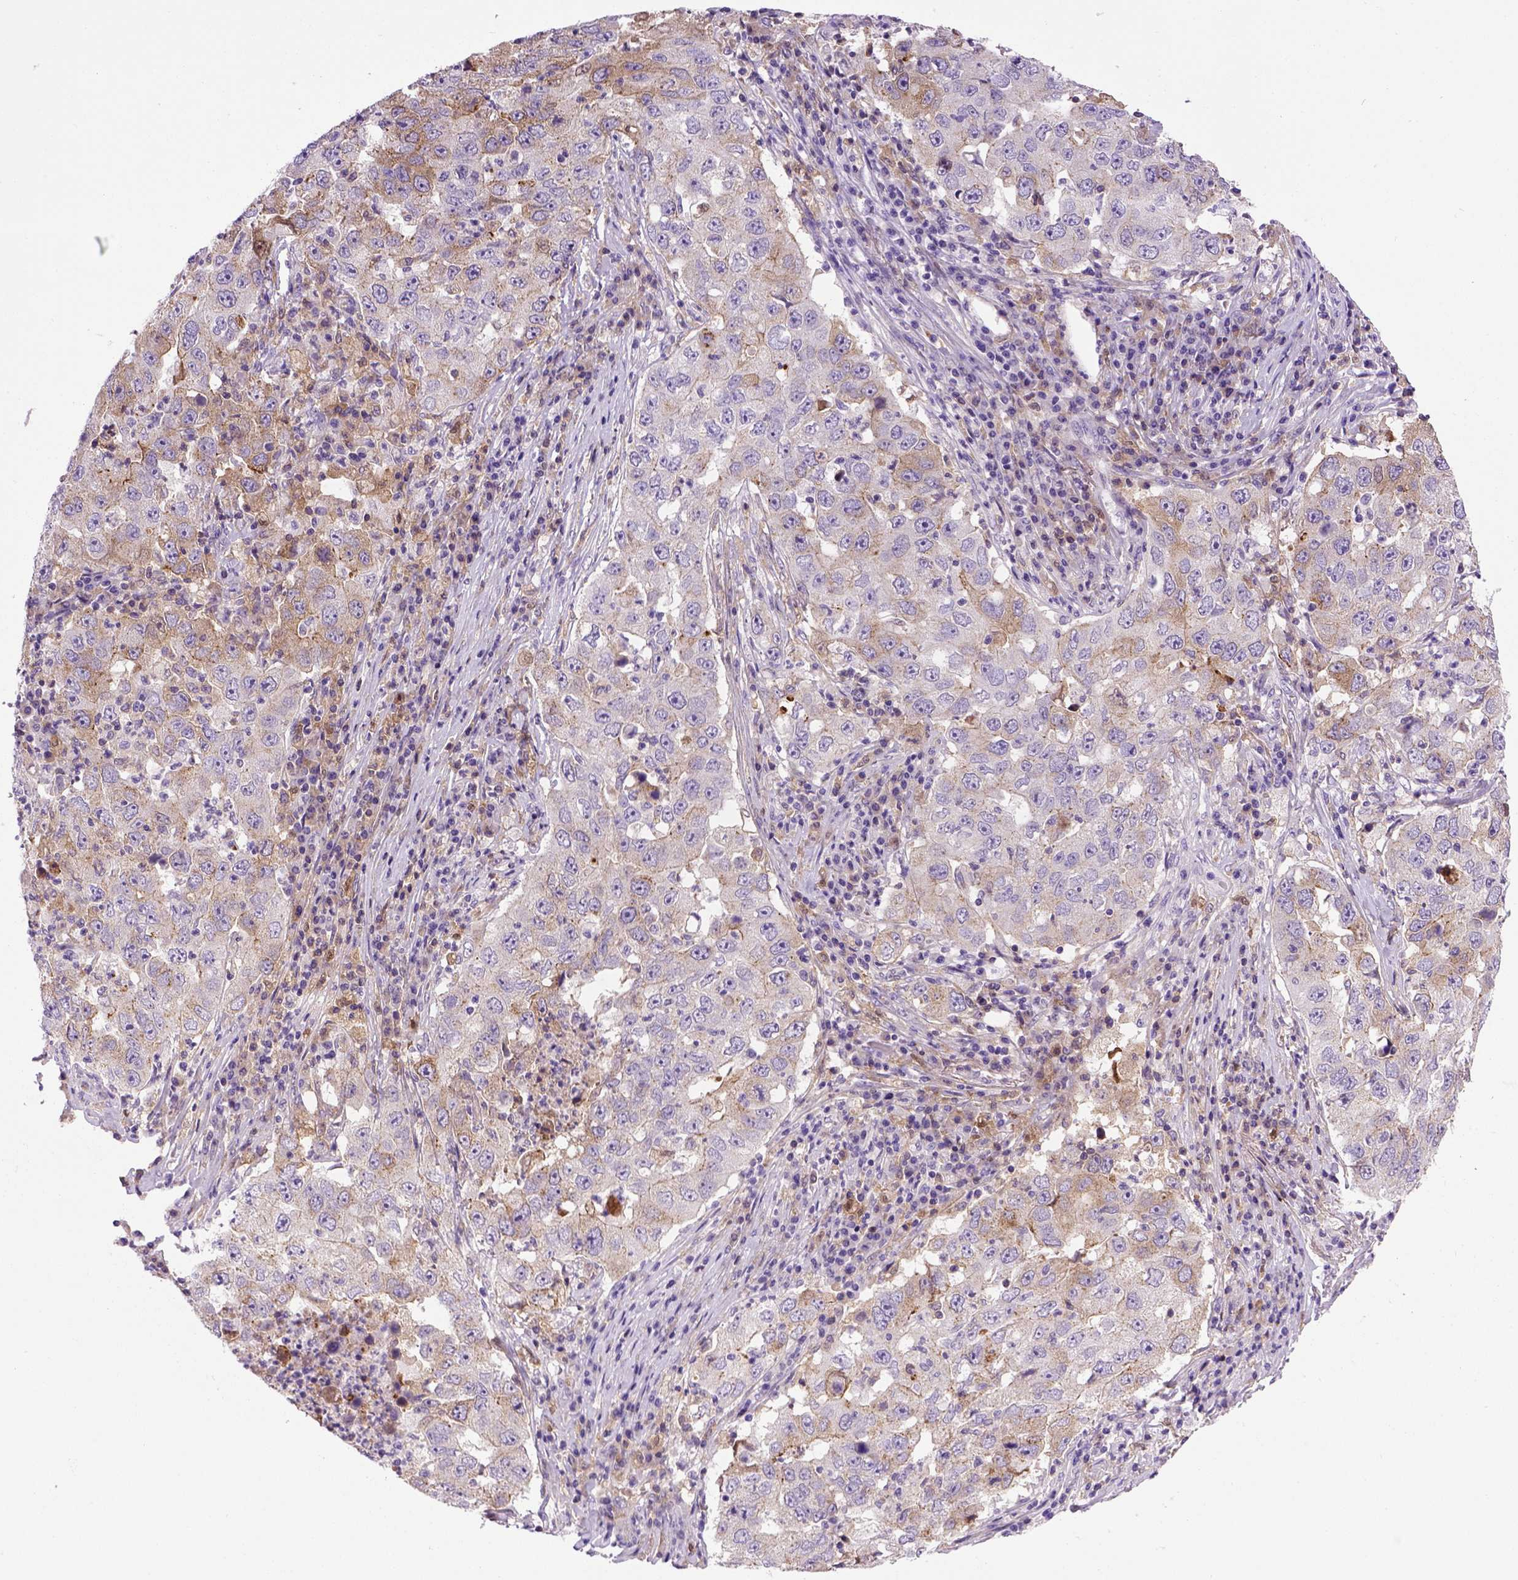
{"staining": {"intensity": "weak", "quantity": "<25%", "location": "cytoplasmic/membranous"}, "tissue": "lung cancer", "cell_type": "Tumor cells", "image_type": "cancer", "snomed": [{"axis": "morphology", "description": "Adenocarcinoma, NOS"}, {"axis": "topography", "description": "Lung"}], "caption": "Lung adenocarcinoma was stained to show a protein in brown. There is no significant expression in tumor cells.", "gene": "CDH1", "patient": {"sex": "male", "age": 73}}